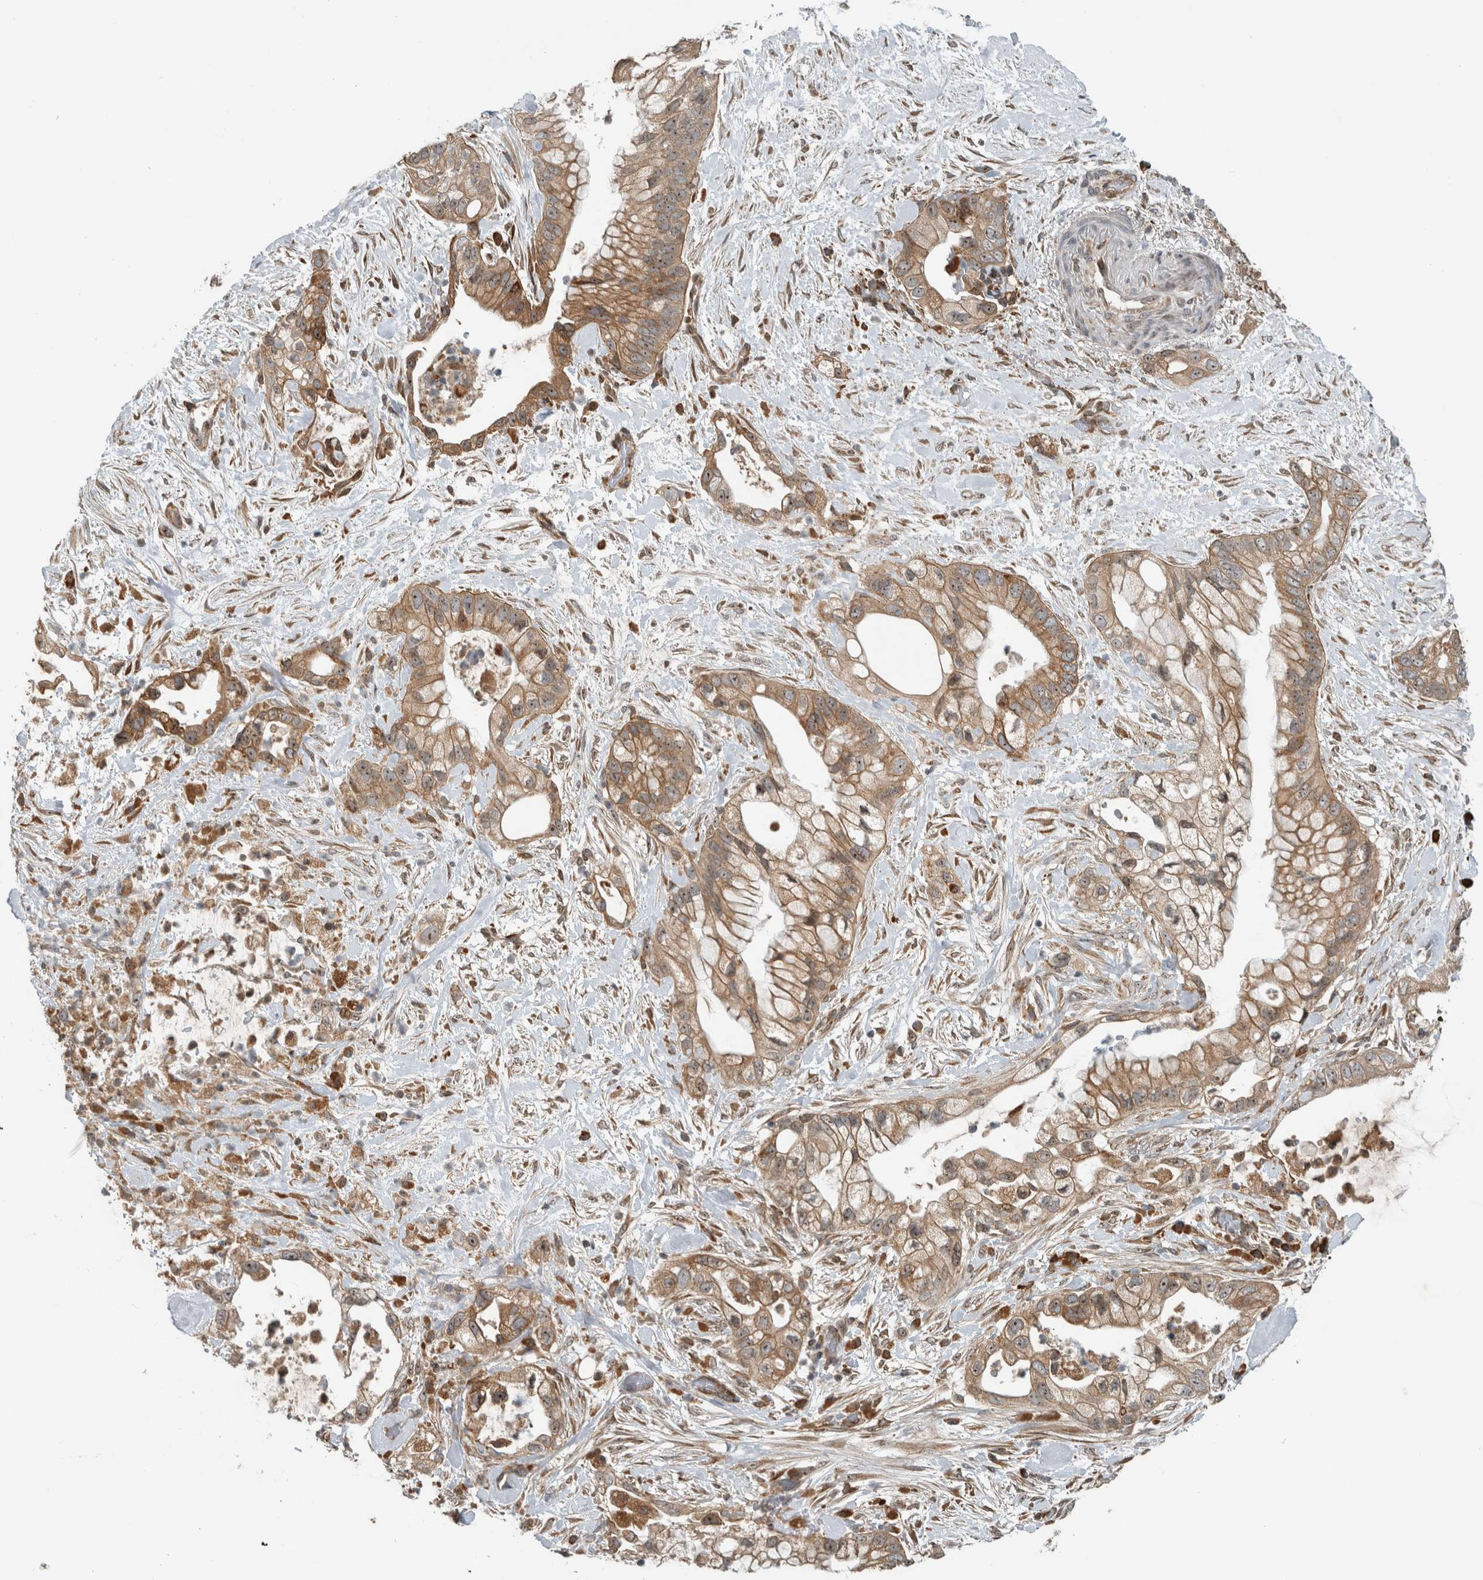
{"staining": {"intensity": "moderate", "quantity": ">75%", "location": "cytoplasmic/membranous,nuclear"}, "tissue": "pancreatic cancer", "cell_type": "Tumor cells", "image_type": "cancer", "snomed": [{"axis": "morphology", "description": "Adenocarcinoma, NOS"}, {"axis": "topography", "description": "Pancreas"}], "caption": "Tumor cells show medium levels of moderate cytoplasmic/membranous and nuclear expression in approximately >75% of cells in pancreatic adenocarcinoma. Nuclei are stained in blue.", "gene": "GPR137B", "patient": {"sex": "male", "age": 53}}